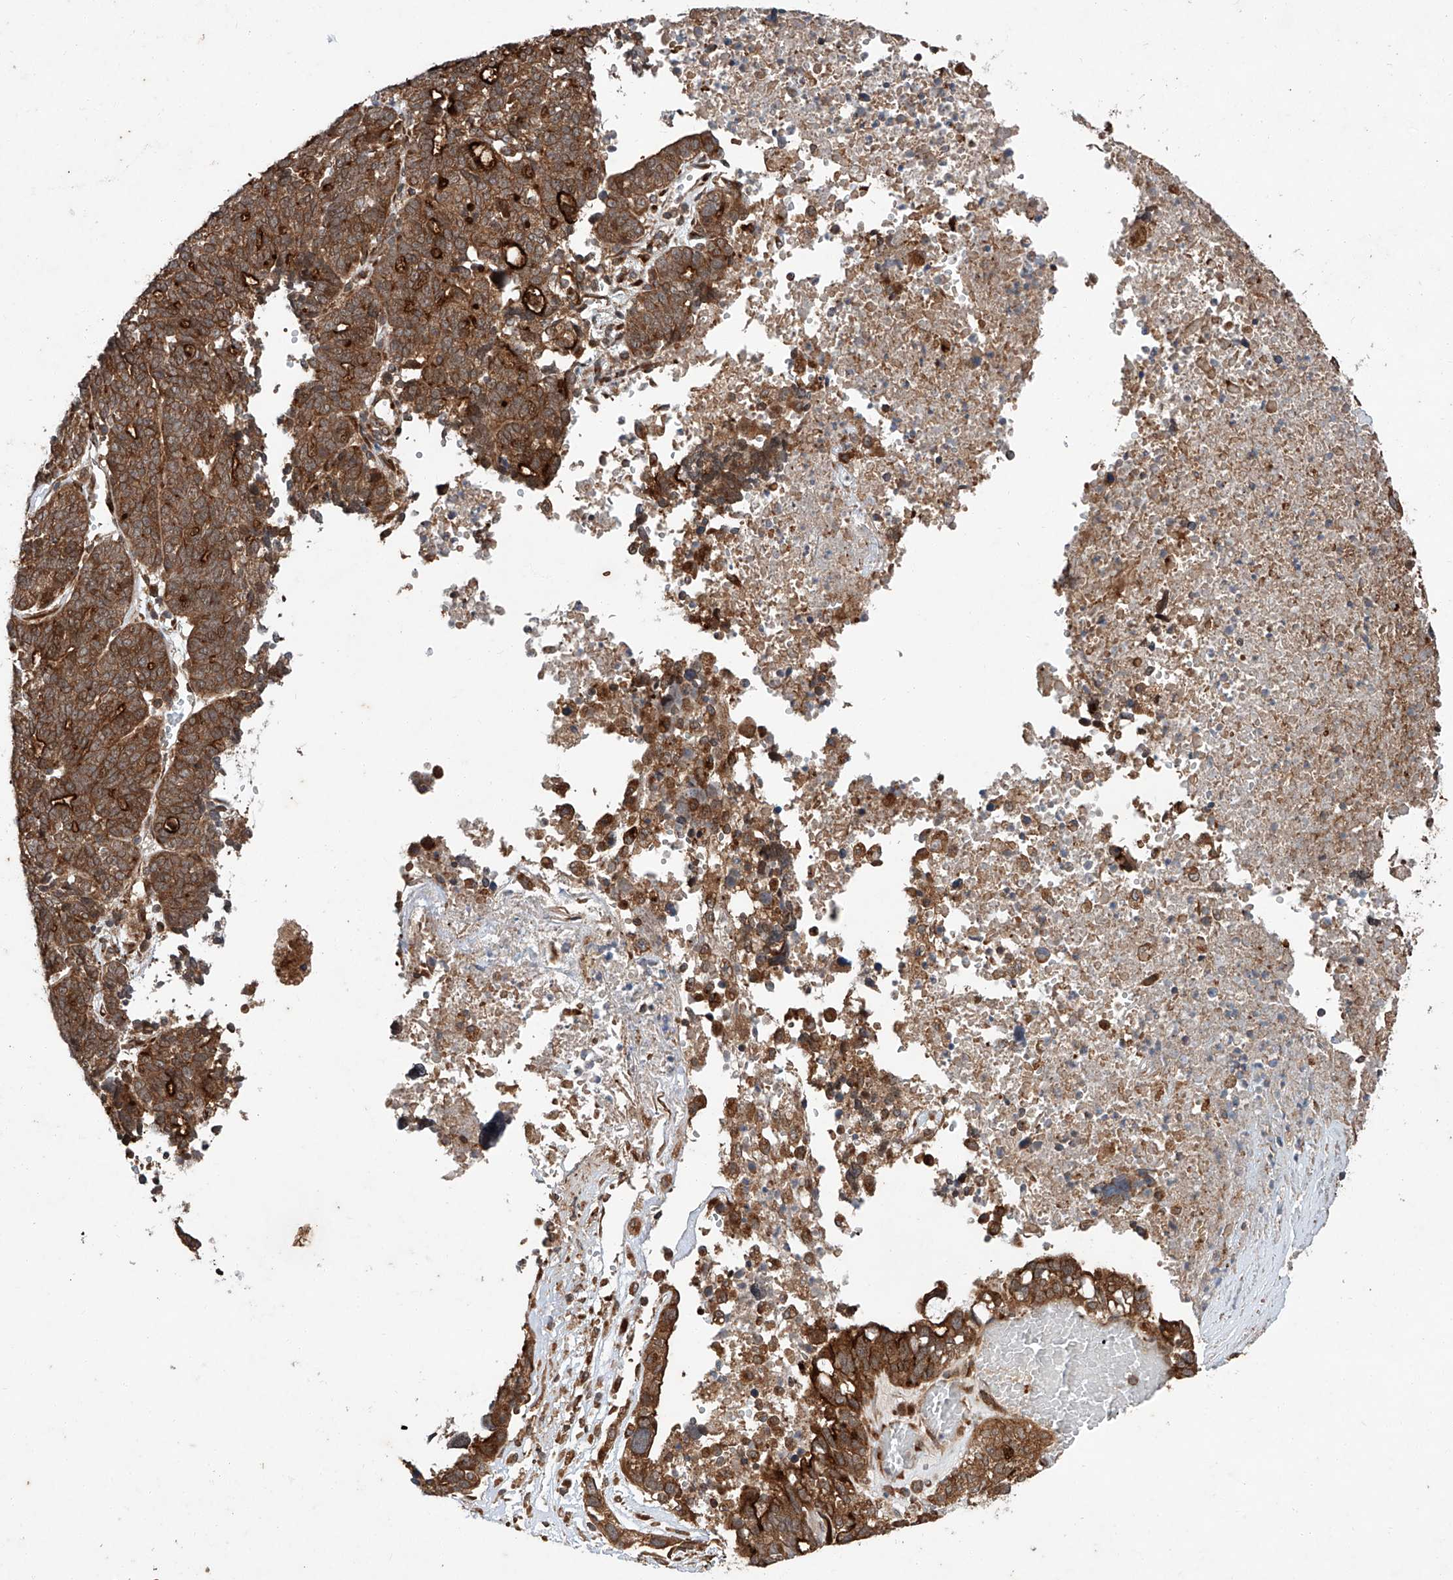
{"staining": {"intensity": "moderate", "quantity": ">75%", "location": "cytoplasmic/membranous"}, "tissue": "ovarian cancer", "cell_type": "Tumor cells", "image_type": "cancer", "snomed": [{"axis": "morphology", "description": "Cystadenocarcinoma, serous, NOS"}, {"axis": "topography", "description": "Ovary"}], "caption": "Serous cystadenocarcinoma (ovarian) stained with IHC exhibits moderate cytoplasmic/membranous staining in about >75% of tumor cells.", "gene": "ZFP28", "patient": {"sex": "female", "age": 59}}